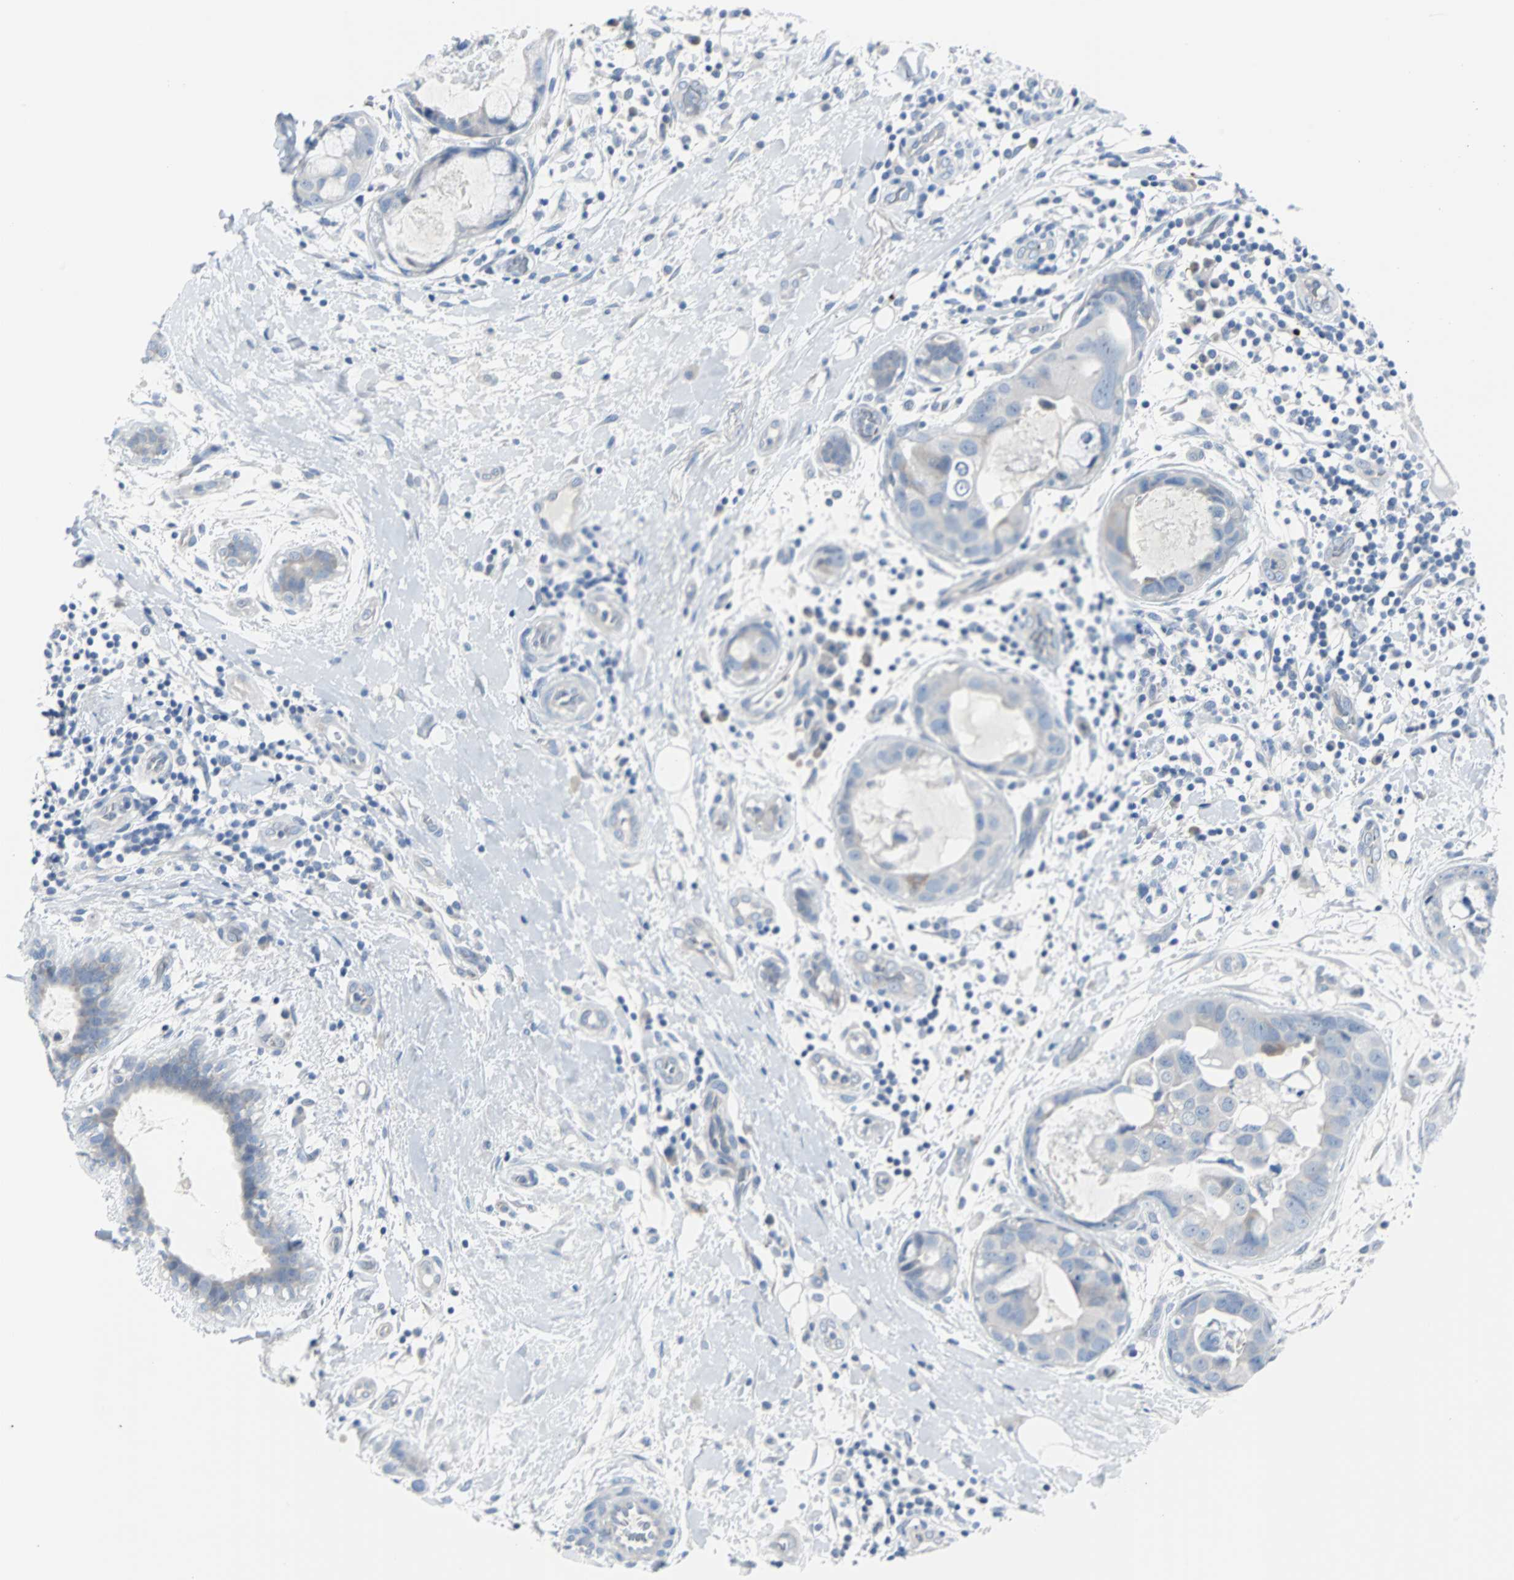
{"staining": {"intensity": "negative", "quantity": "none", "location": "none"}, "tissue": "breast cancer", "cell_type": "Tumor cells", "image_type": "cancer", "snomed": [{"axis": "morphology", "description": "Duct carcinoma"}, {"axis": "topography", "description": "Breast"}], "caption": "Tumor cells show no significant staining in breast cancer.", "gene": "RASA1", "patient": {"sex": "female", "age": 40}}